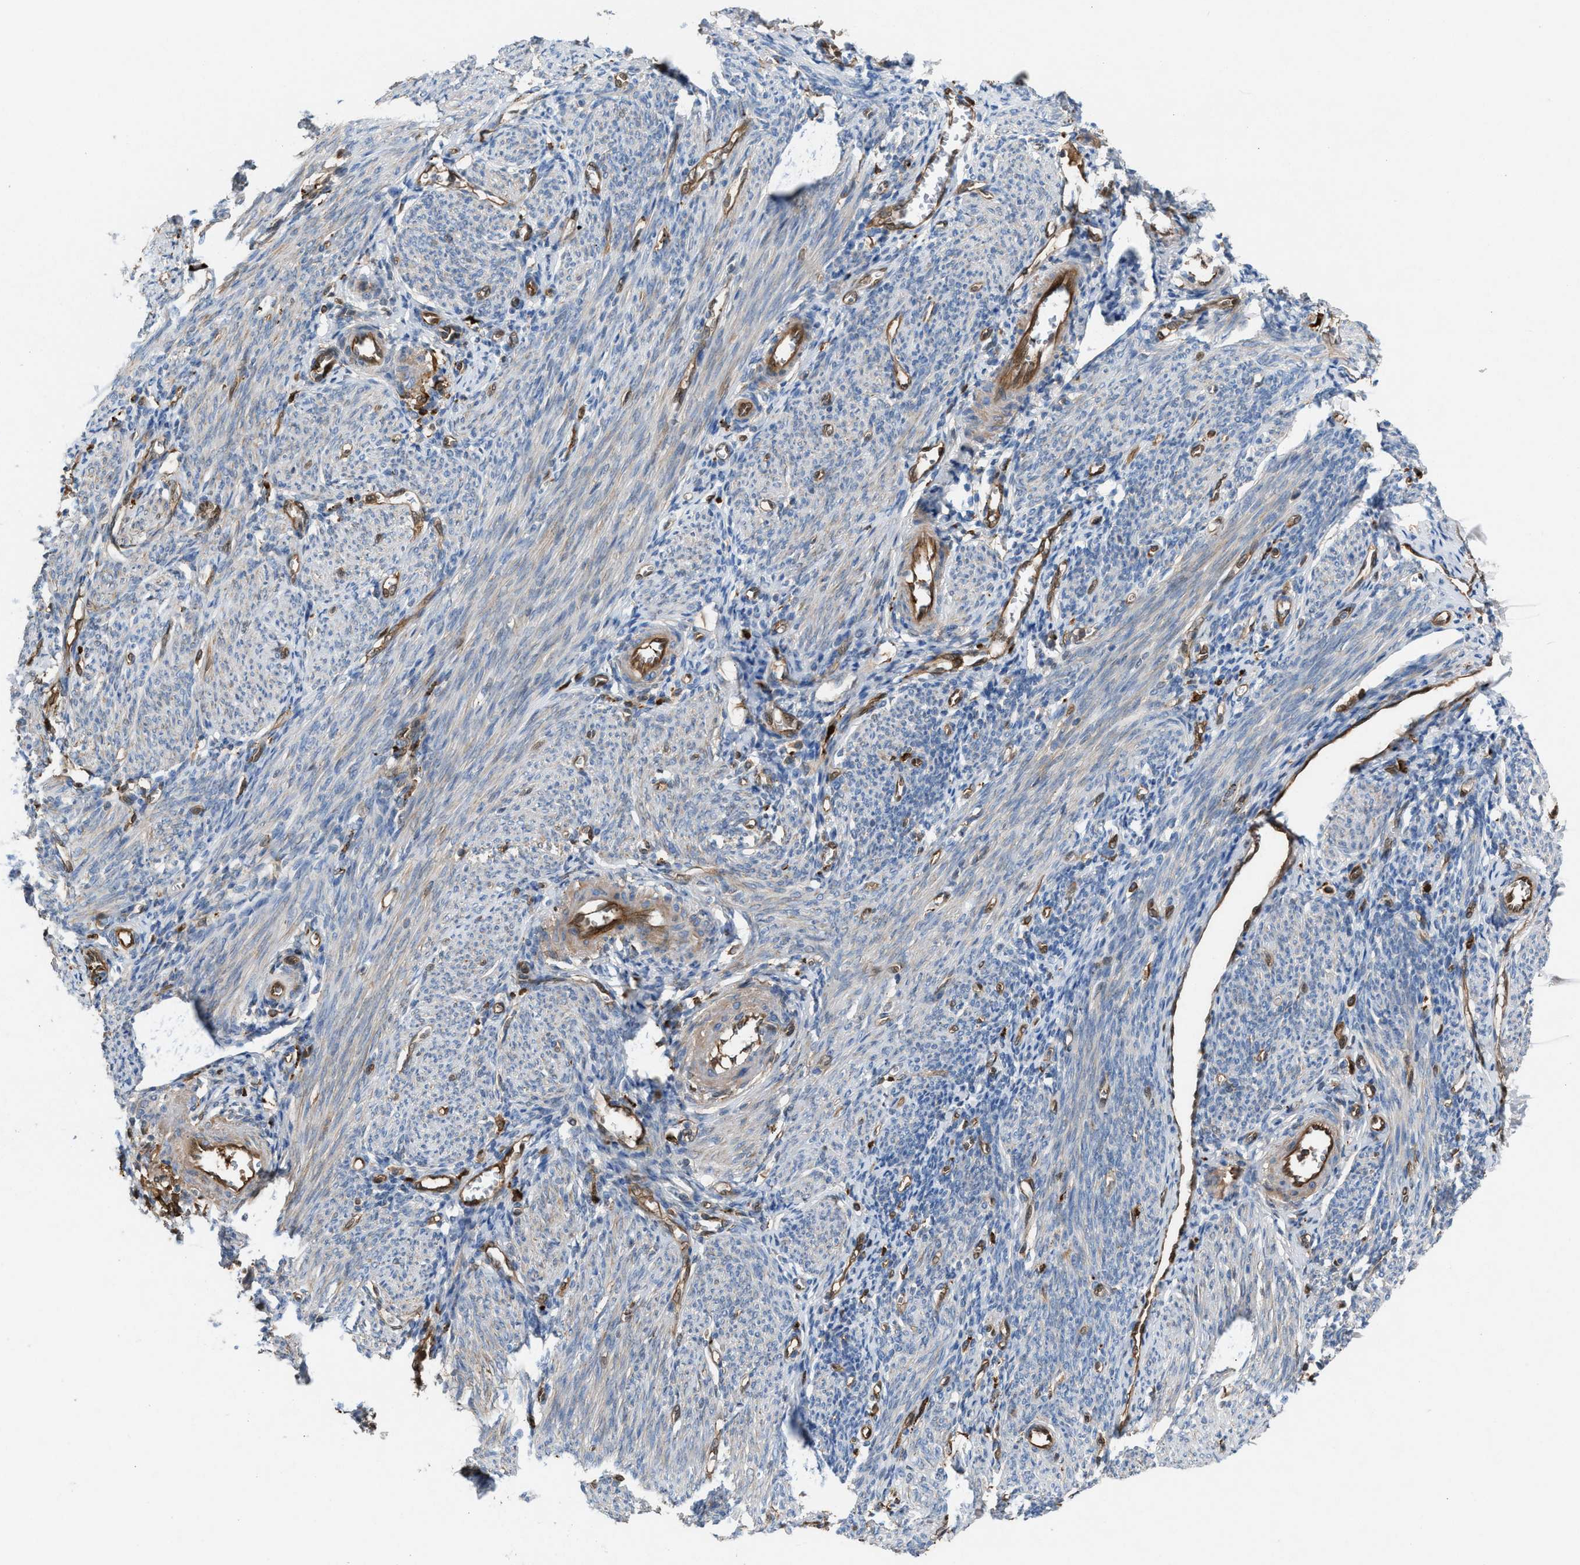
{"staining": {"intensity": "weak", "quantity": "<25%", "location": "cytoplasmic/membranous"}, "tissue": "endometrium", "cell_type": "Cells in endometrial stroma", "image_type": "normal", "snomed": [{"axis": "morphology", "description": "Normal tissue, NOS"}, {"axis": "morphology", "description": "Adenocarcinoma, NOS"}, {"axis": "topography", "description": "Endometrium"}], "caption": "DAB immunohistochemical staining of benign human endometrium demonstrates no significant staining in cells in endometrial stroma.", "gene": "TPK1", "patient": {"sex": "female", "age": 57}}